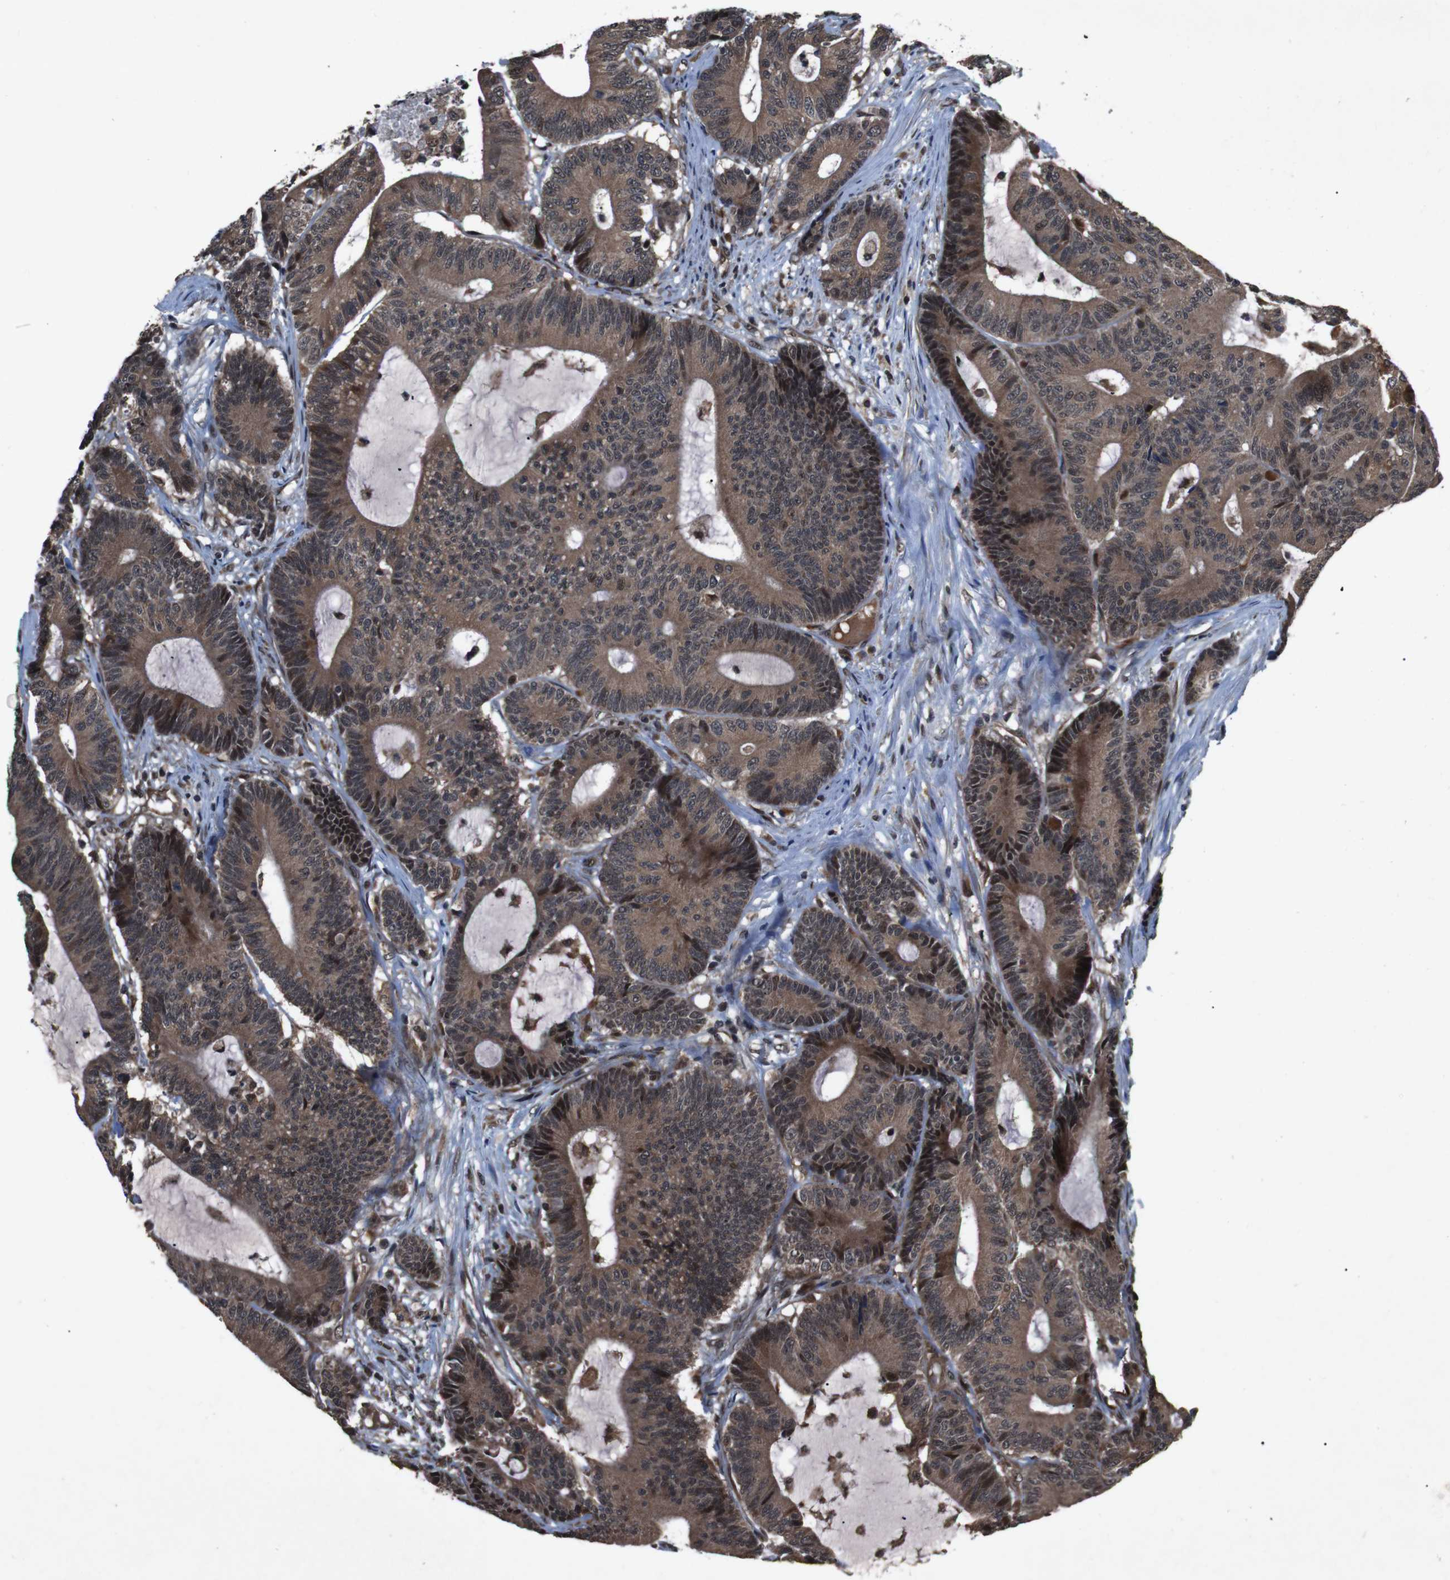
{"staining": {"intensity": "moderate", "quantity": ">75%", "location": "cytoplasmic/membranous,nuclear"}, "tissue": "colorectal cancer", "cell_type": "Tumor cells", "image_type": "cancer", "snomed": [{"axis": "morphology", "description": "Adenocarcinoma, NOS"}, {"axis": "topography", "description": "Colon"}], "caption": "The histopathology image reveals staining of colorectal cancer (adenocarcinoma), revealing moderate cytoplasmic/membranous and nuclear protein expression (brown color) within tumor cells.", "gene": "SOCS1", "patient": {"sex": "female", "age": 84}}